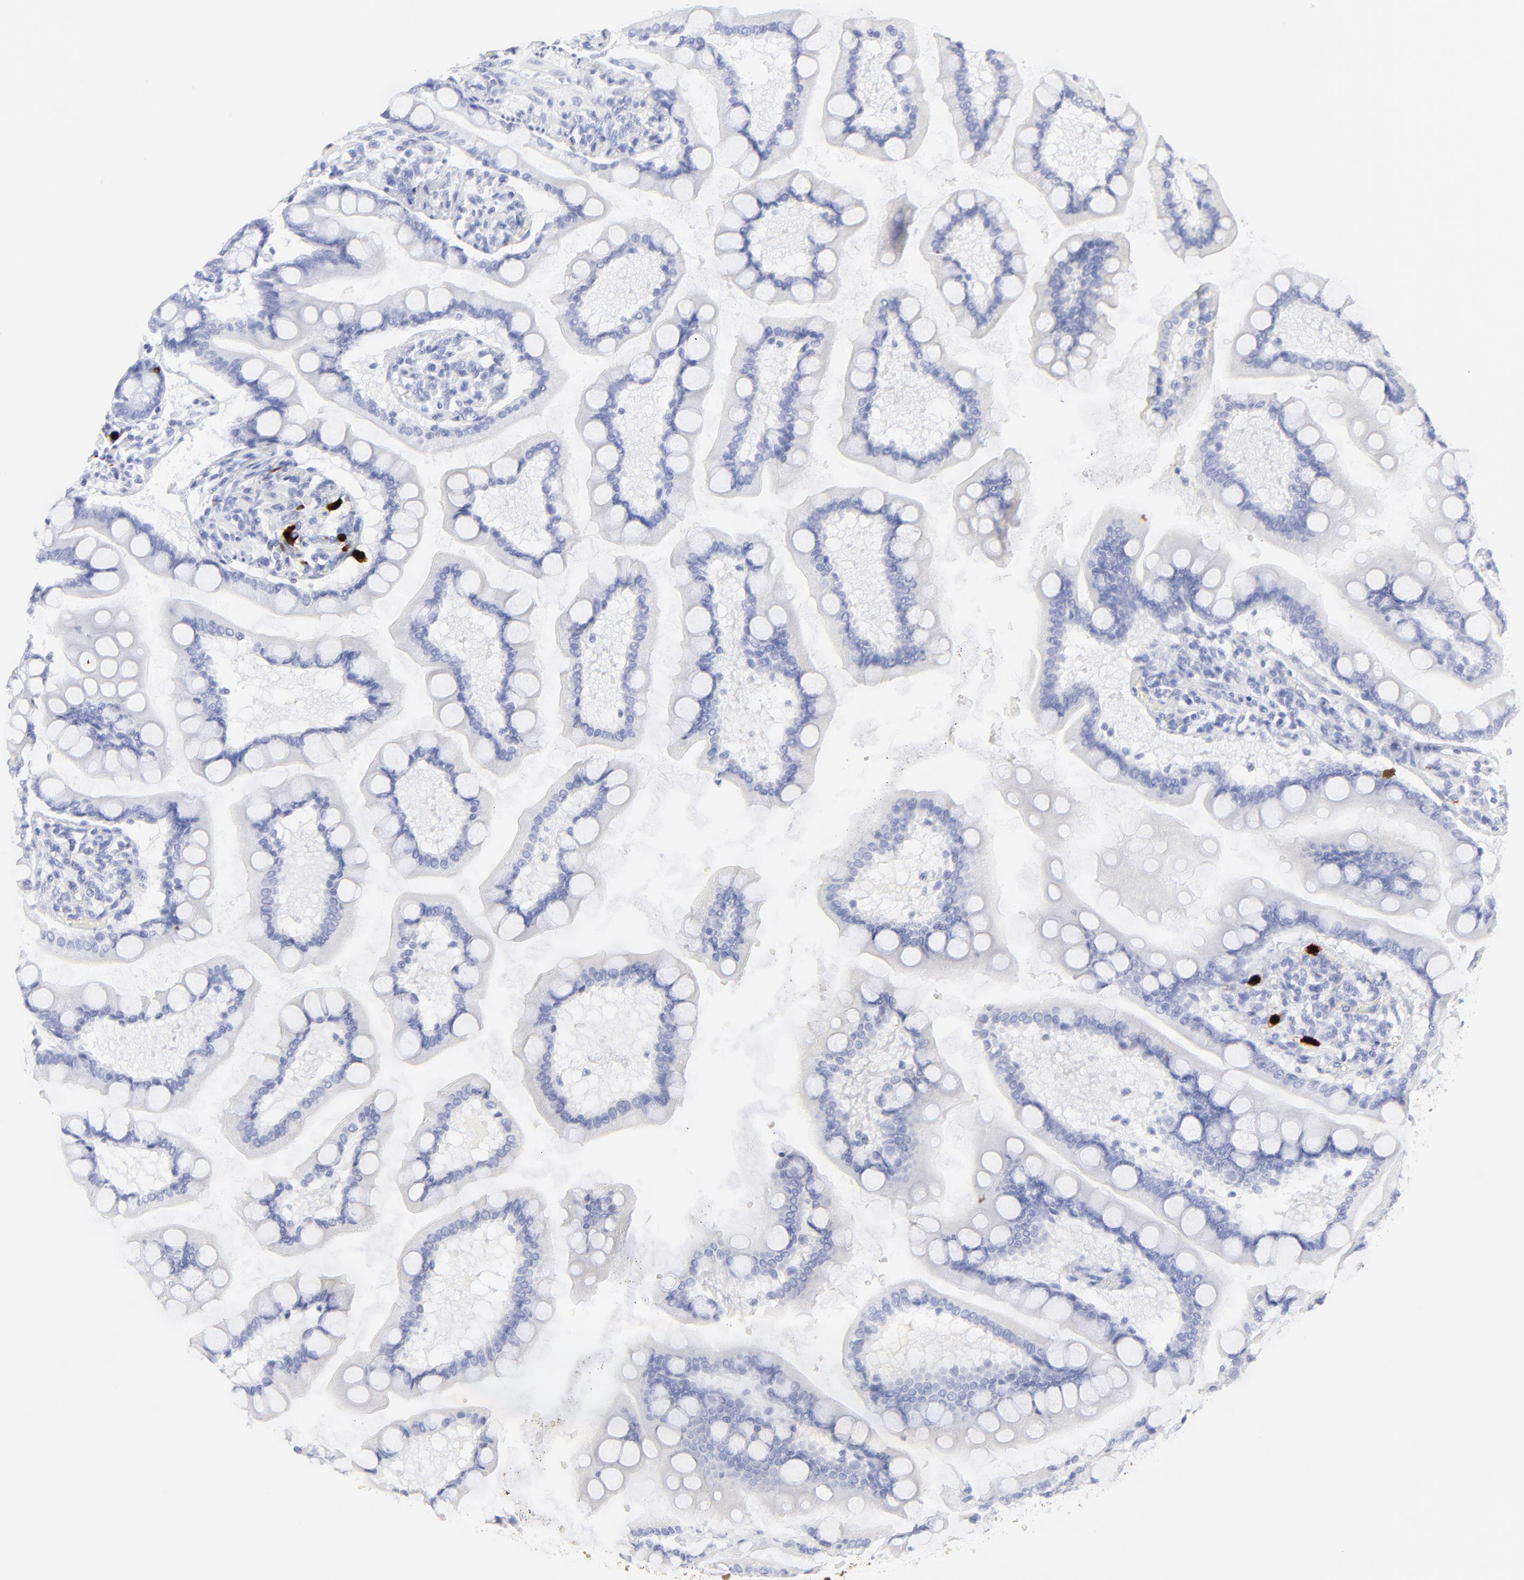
{"staining": {"intensity": "negative", "quantity": "none", "location": "none"}, "tissue": "small intestine", "cell_type": "Glandular cells", "image_type": "normal", "snomed": [{"axis": "morphology", "description": "Normal tissue, NOS"}, {"axis": "topography", "description": "Small intestine"}], "caption": "The histopathology image reveals no significant staining in glandular cells of small intestine.", "gene": "S100A12", "patient": {"sex": "male", "age": 41}}